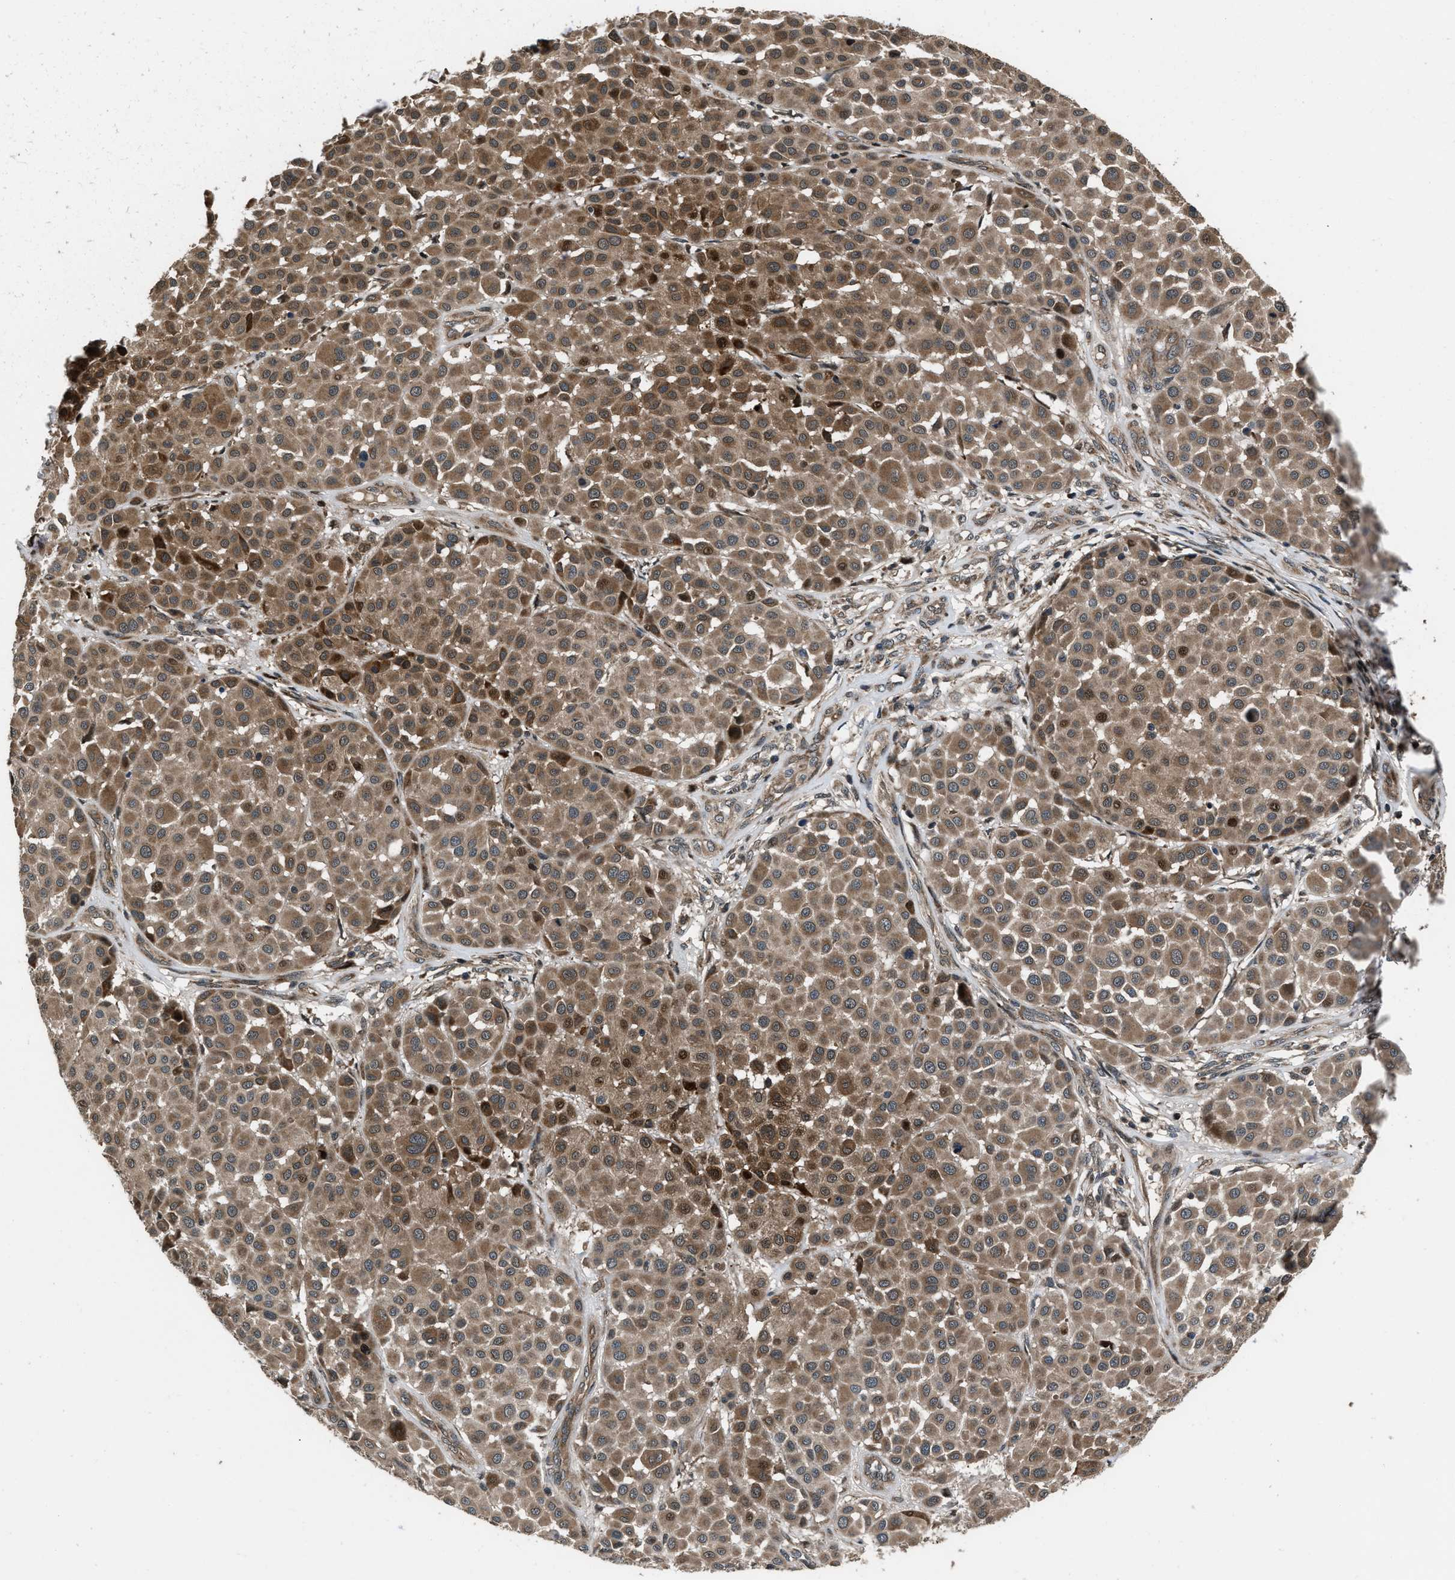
{"staining": {"intensity": "moderate", "quantity": ">75%", "location": "cytoplasmic/membranous,nuclear"}, "tissue": "melanoma", "cell_type": "Tumor cells", "image_type": "cancer", "snomed": [{"axis": "morphology", "description": "Malignant melanoma, Metastatic site"}, {"axis": "topography", "description": "Soft tissue"}], "caption": "Malignant melanoma (metastatic site) tissue demonstrates moderate cytoplasmic/membranous and nuclear staining in approximately >75% of tumor cells, visualized by immunohistochemistry.", "gene": "IRAK4", "patient": {"sex": "male", "age": 41}}